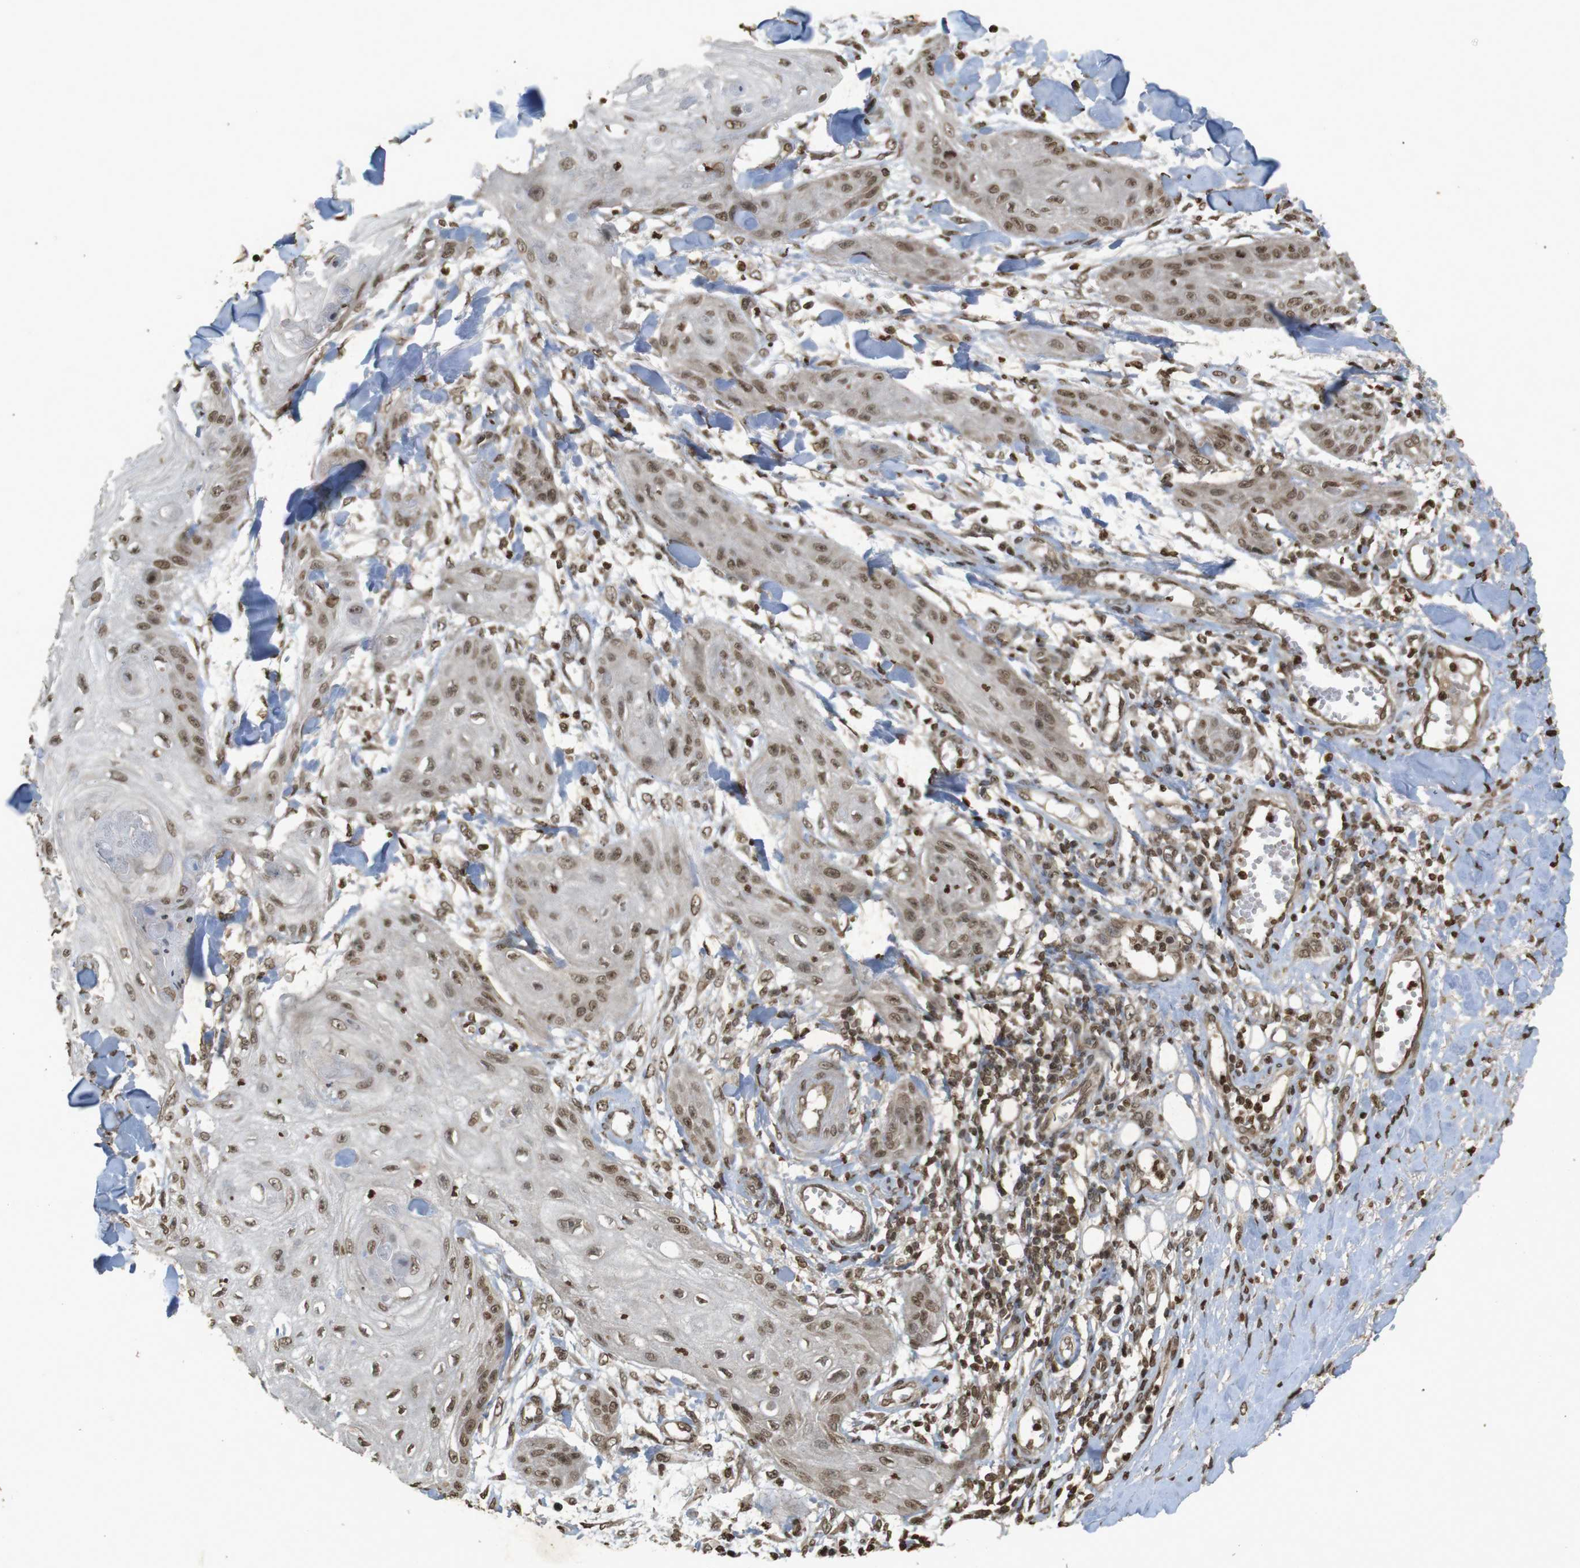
{"staining": {"intensity": "moderate", "quantity": ">75%", "location": "nuclear"}, "tissue": "skin cancer", "cell_type": "Tumor cells", "image_type": "cancer", "snomed": [{"axis": "morphology", "description": "Squamous cell carcinoma, NOS"}, {"axis": "topography", "description": "Skin"}], "caption": "Tumor cells demonstrate medium levels of moderate nuclear positivity in about >75% of cells in squamous cell carcinoma (skin).", "gene": "ORC4", "patient": {"sex": "male", "age": 74}}